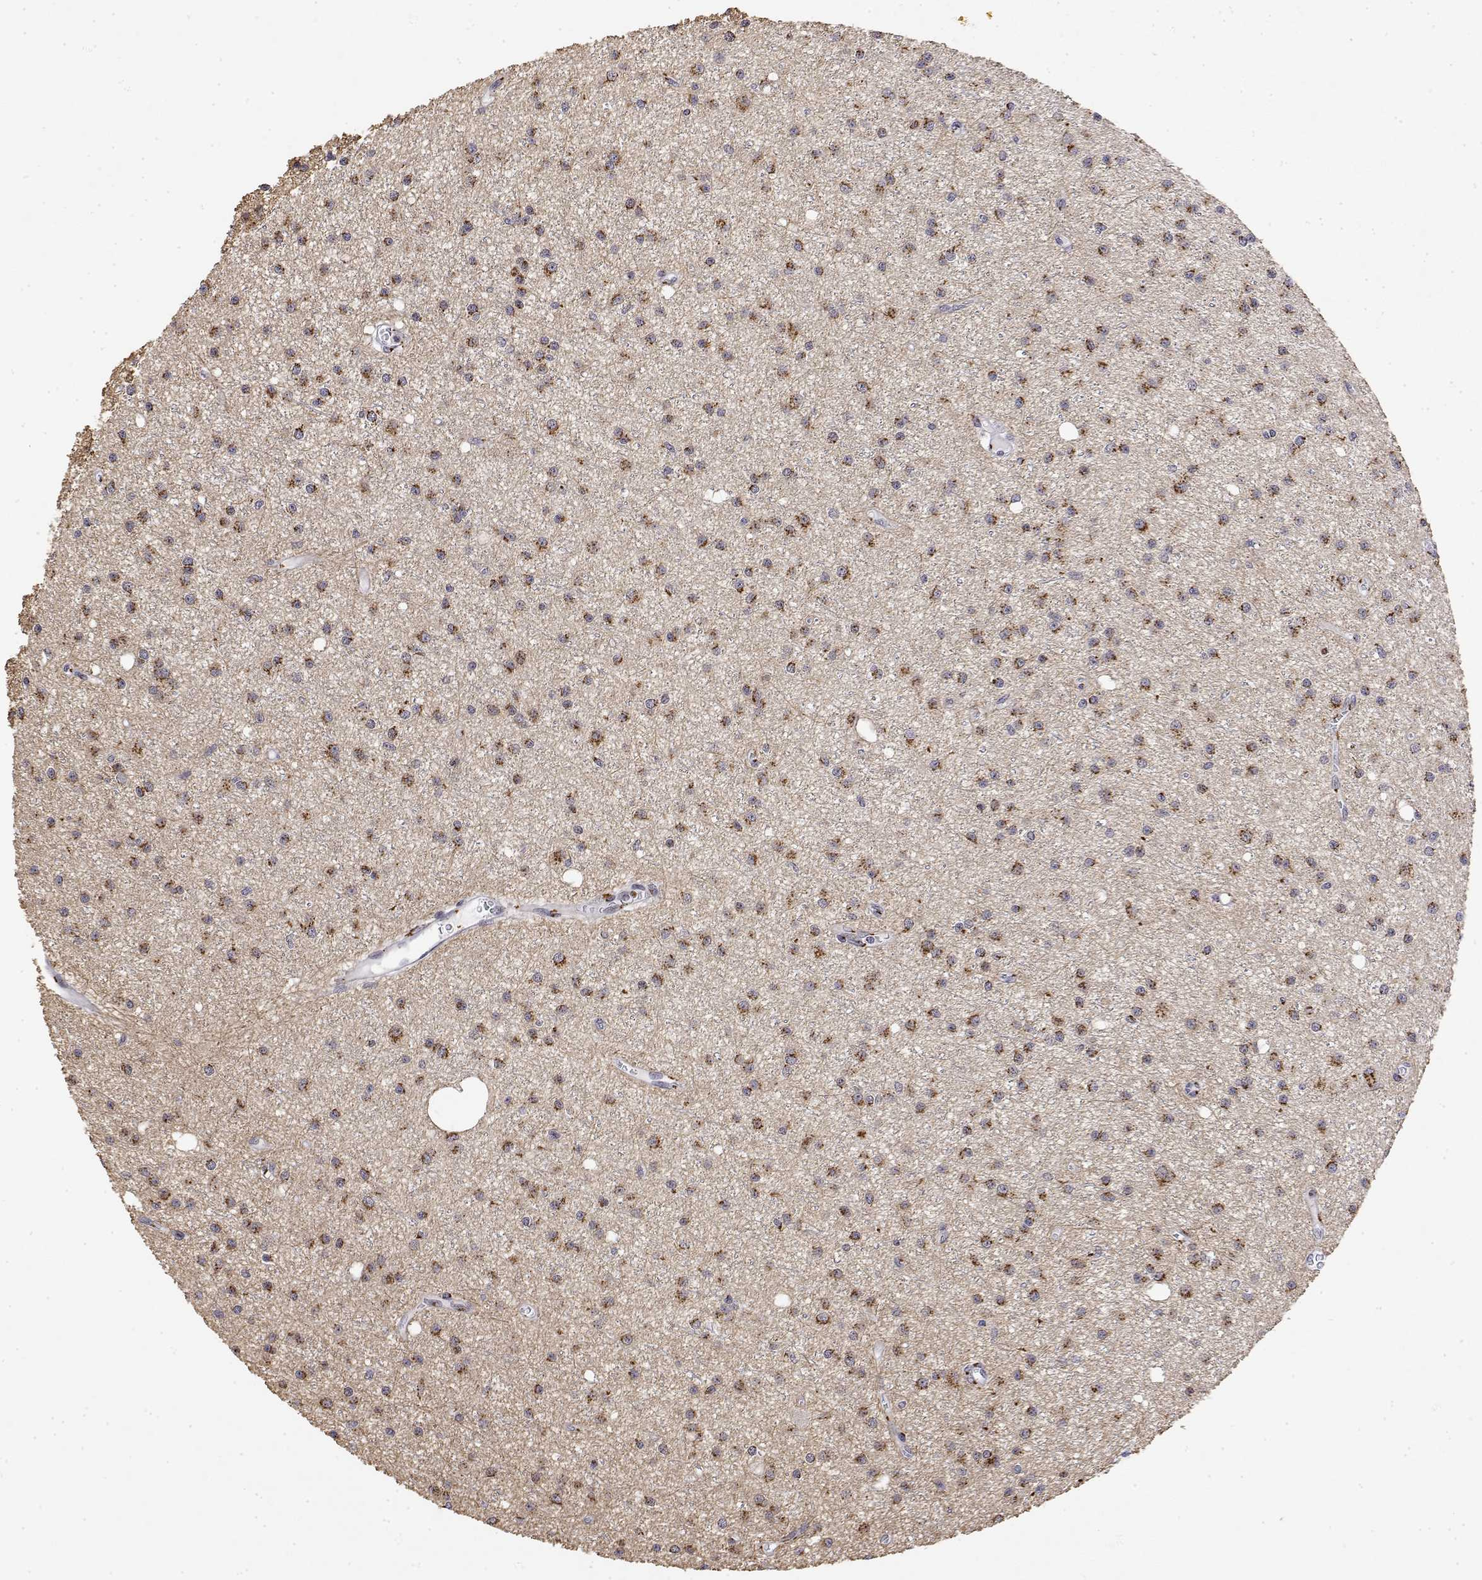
{"staining": {"intensity": "strong", "quantity": ">75%", "location": "cytoplasmic/membranous"}, "tissue": "glioma", "cell_type": "Tumor cells", "image_type": "cancer", "snomed": [{"axis": "morphology", "description": "Glioma, malignant, Low grade"}, {"axis": "topography", "description": "Brain"}], "caption": "Strong cytoplasmic/membranous expression for a protein is appreciated in about >75% of tumor cells of glioma using immunohistochemistry.", "gene": "YIPF3", "patient": {"sex": "male", "age": 27}}